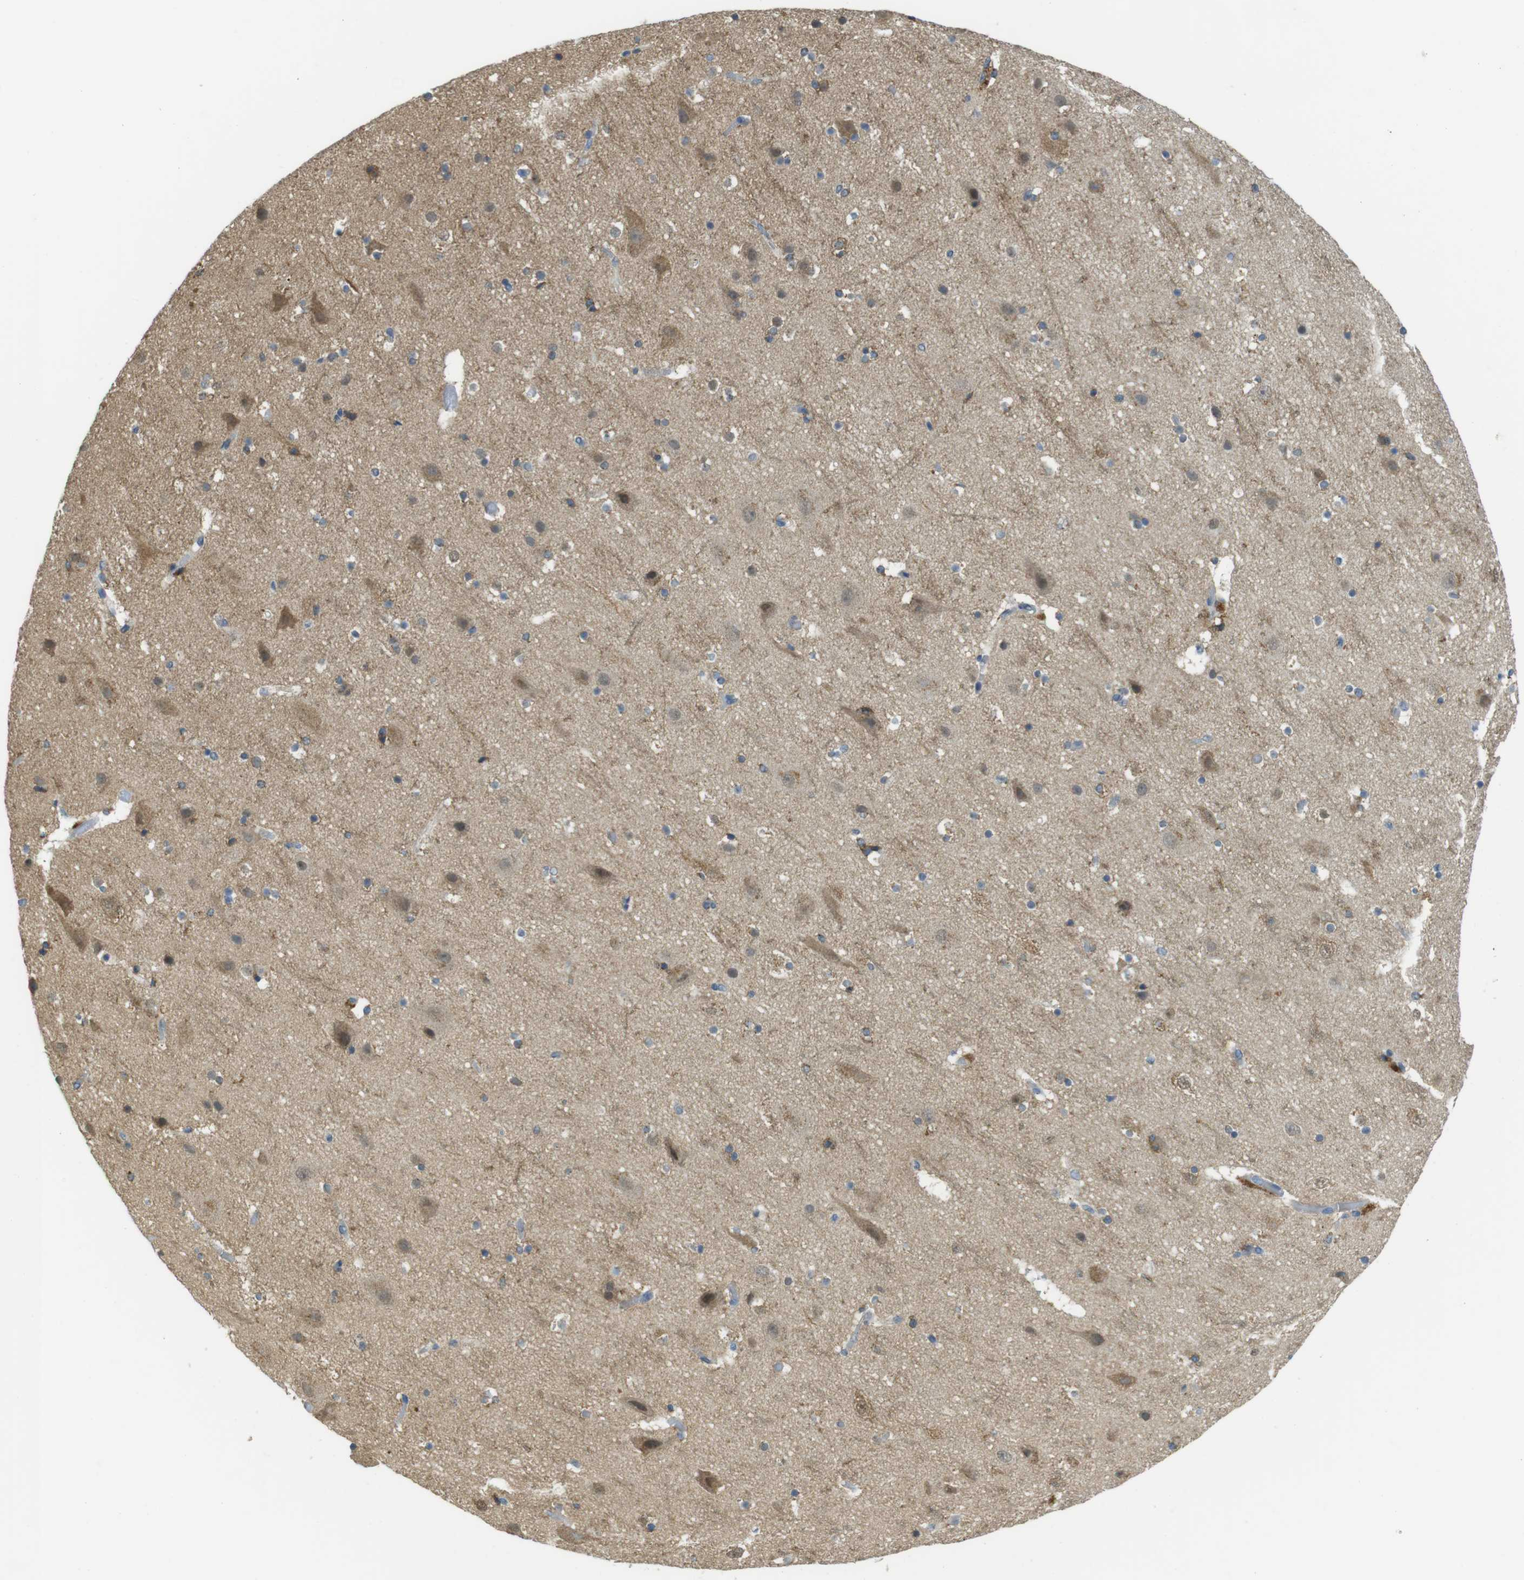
{"staining": {"intensity": "weak", "quantity": ">75%", "location": "cytoplasmic/membranous"}, "tissue": "cerebral cortex", "cell_type": "Endothelial cells", "image_type": "normal", "snomed": [{"axis": "morphology", "description": "Normal tissue, NOS"}, {"axis": "topography", "description": "Cerebral cortex"}], "caption": "A brown stain shows weak cytoplasmic/membranous positivity of a protein in endothelial cells of benign cerebral cortex.", "gene": "BRI3BP", "patient": {"sex": "male", "age": 45}}